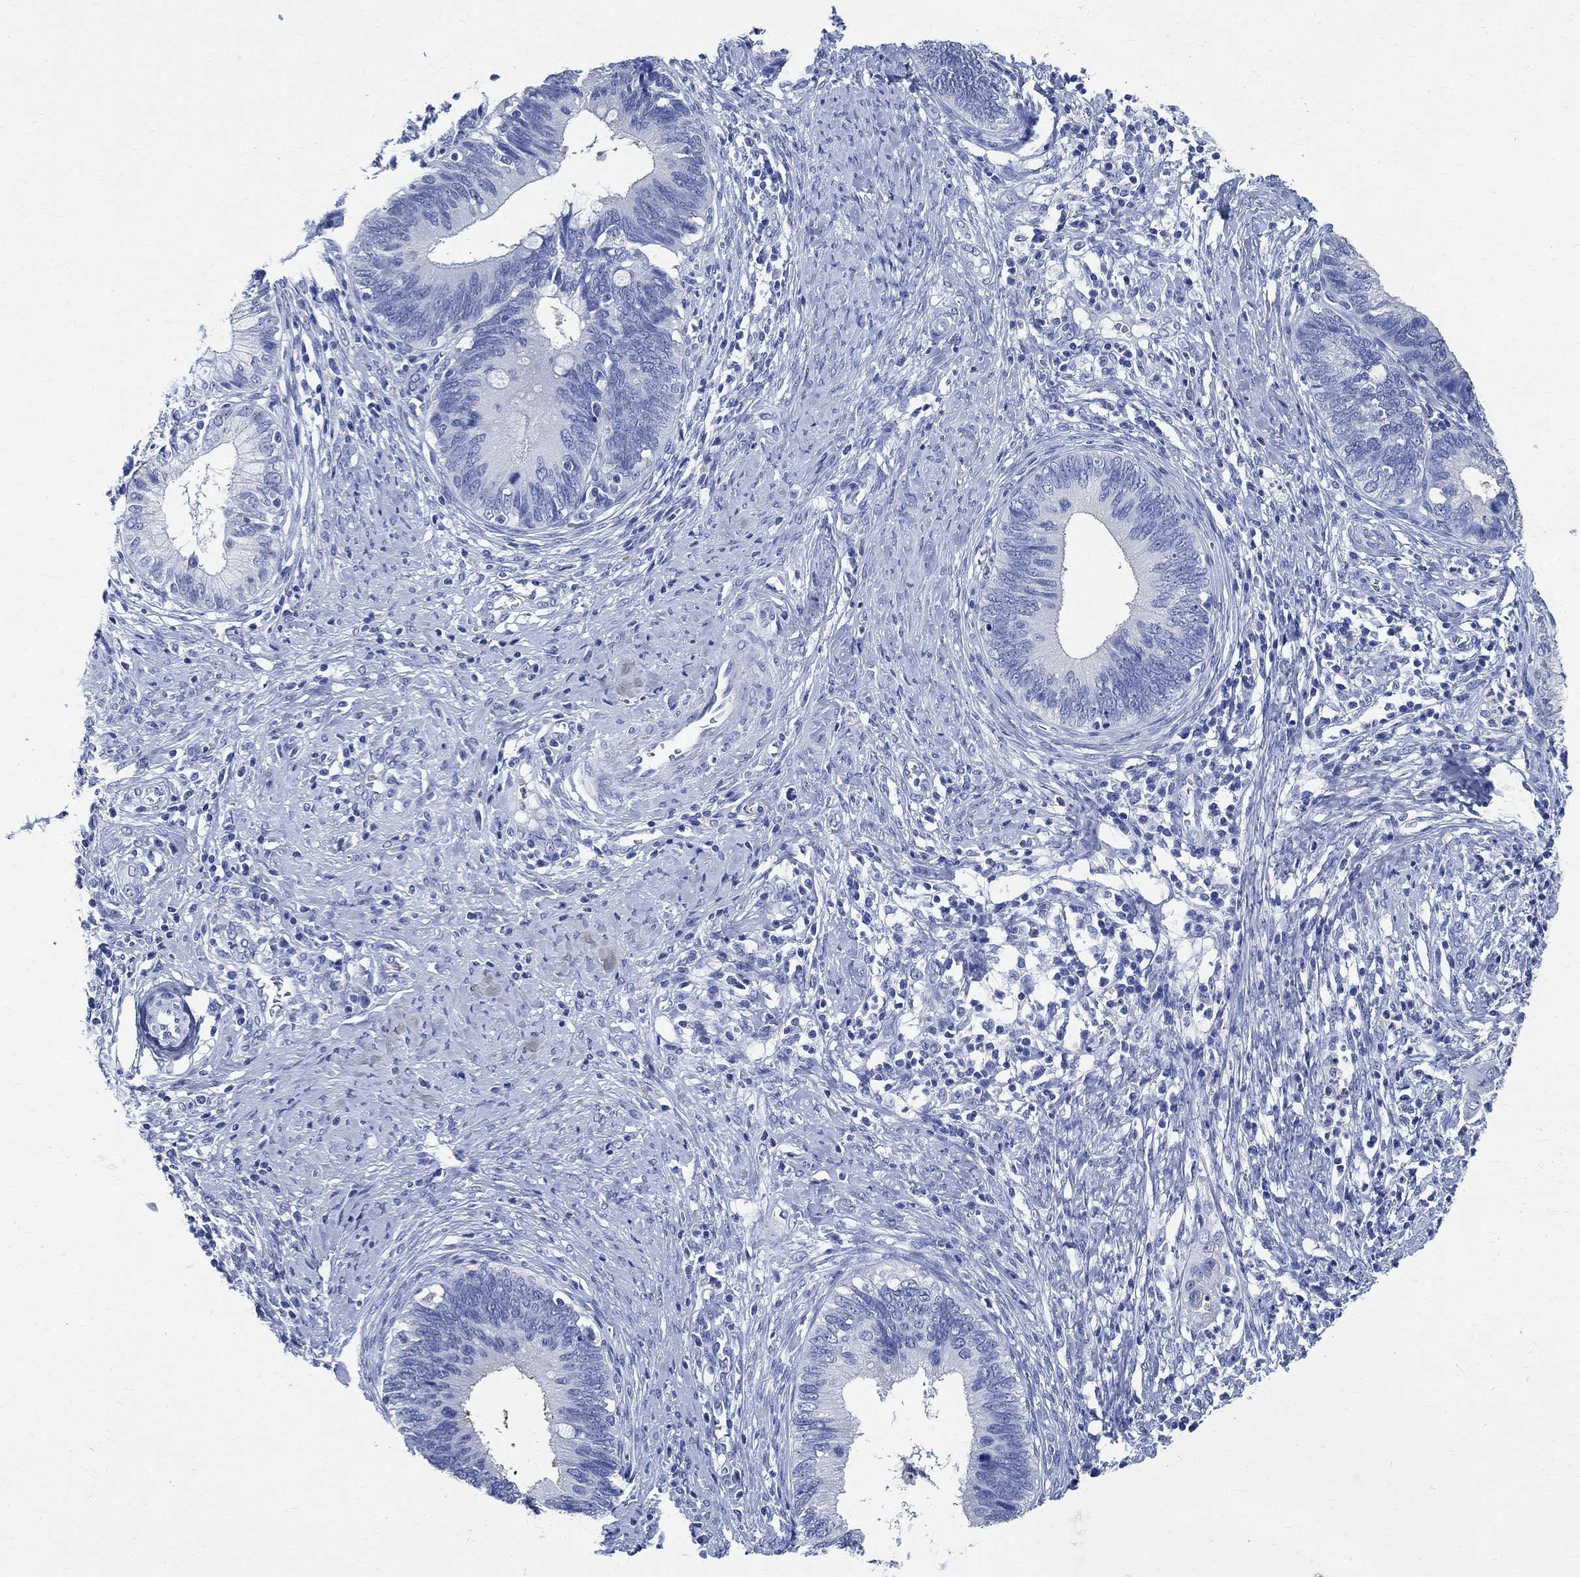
{"staining": {"intensity": "negative", "quantity": "none", "location": "none"}, "tissue": "cervical cancer", "cell_type": "Tumor cells", "image_type": "cancer", "snomed": [{"axis": "morphology", "description": "Adenocarcinoma, NOS"}, {"axis": "topography", "description": "Cervix"}], "caption": "IHC of cervical cancer (adenocarcinoma) displays no positivity in tumor cells.", "gene": "TMEM221", "patient": {"sex": "female", "age": 42}}